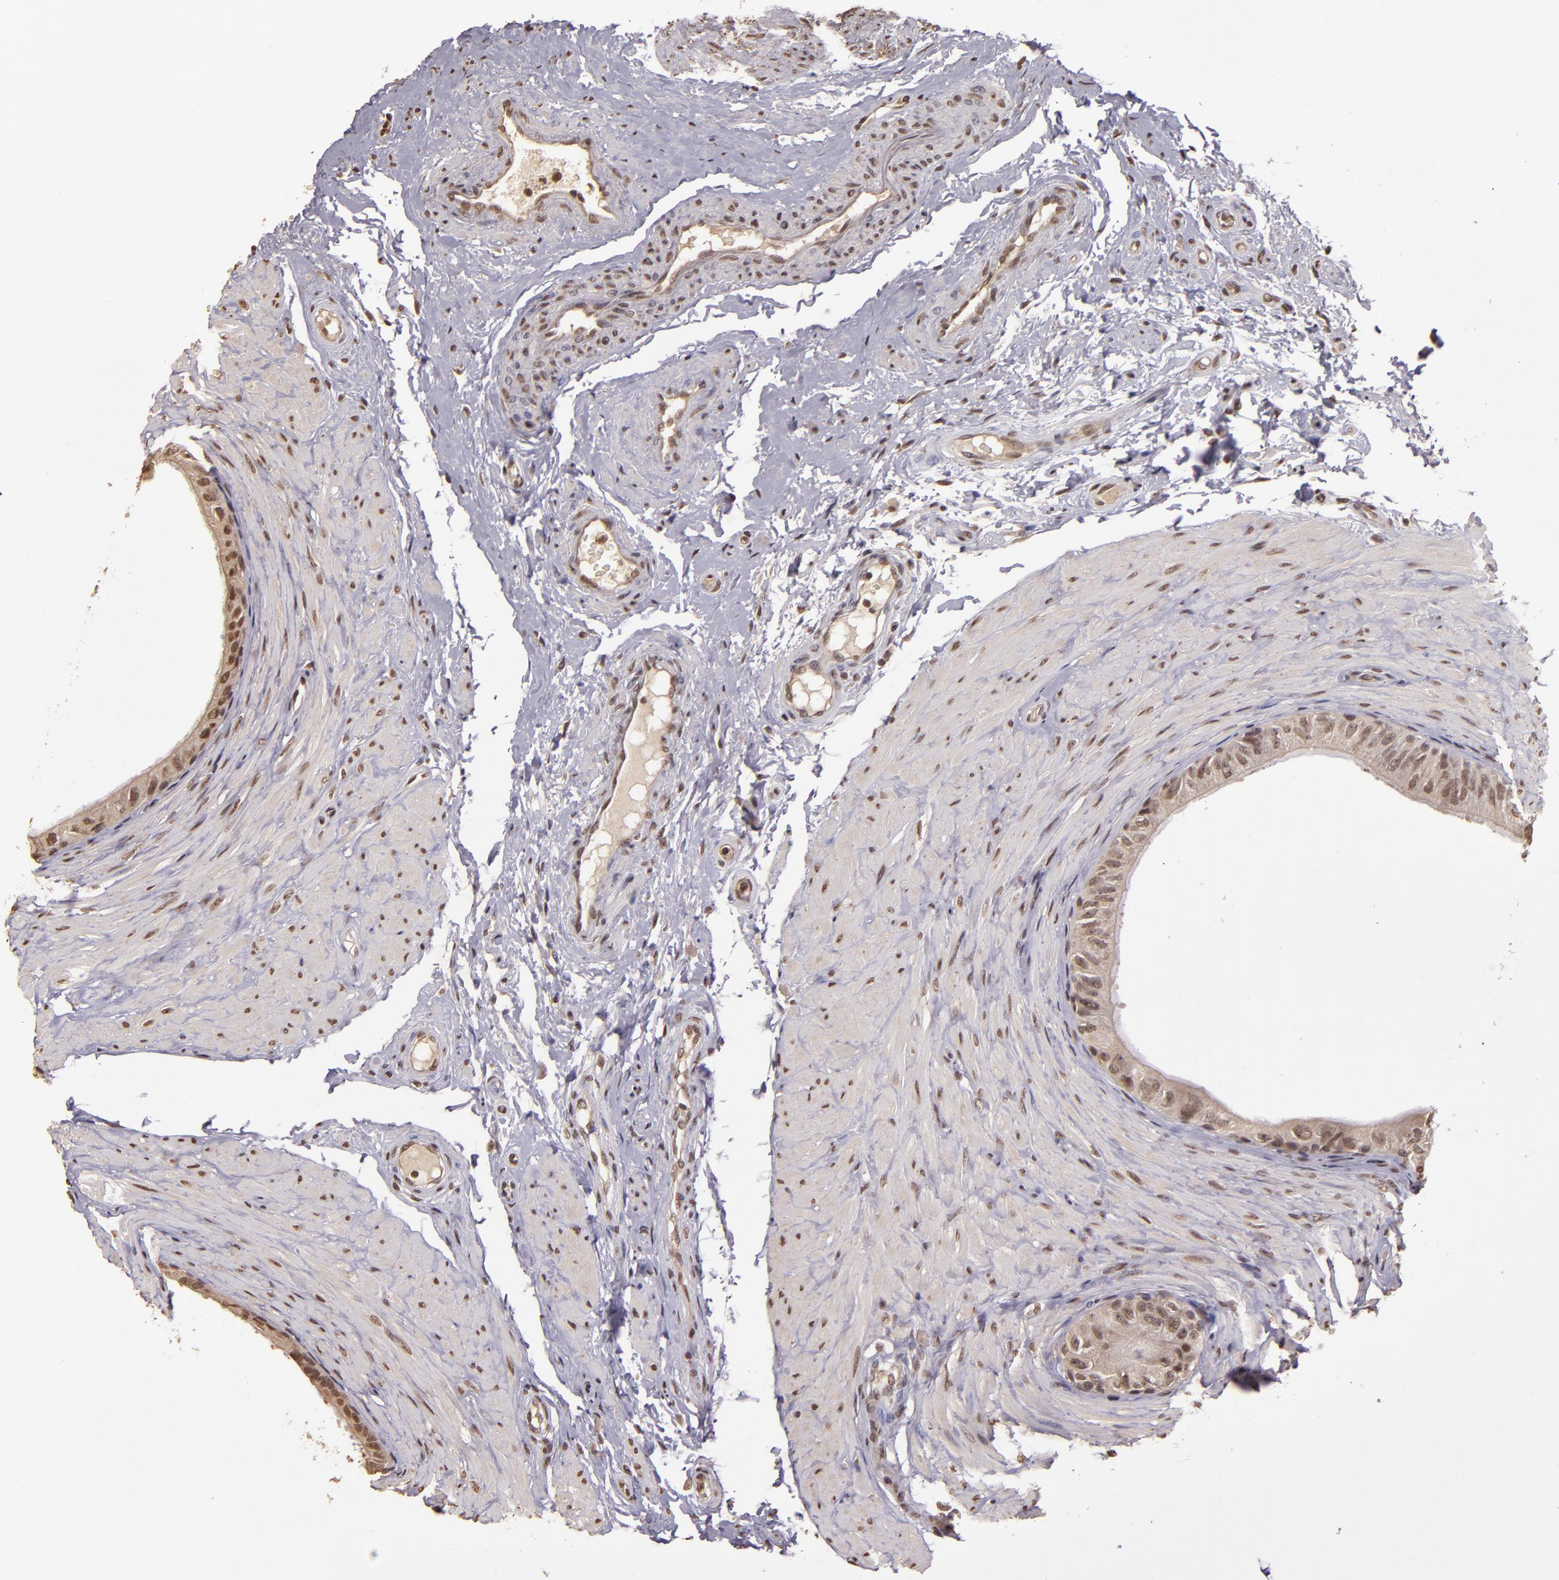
{"staining": {"intensity": "weak", "quantity": ">75%", "location": "cytoplasmic/membranous,nuclear"}, "tissue": "epididymis", "cell_type": "Glandular cells", "image_type": "normal", "snomed": [{"axis": "morphology", "description": "Normal tissue, NOS"}, {"axis": "topography", "description": "Epididymis"}], "caption": "Glandular cells exhibit low levels of weak cytoplasmic/membranous,nuclear staining in approximately >75% of cells in benign epididymis.", "gene": "CUL1", "patient": {"sex": "male", "age": 68}}